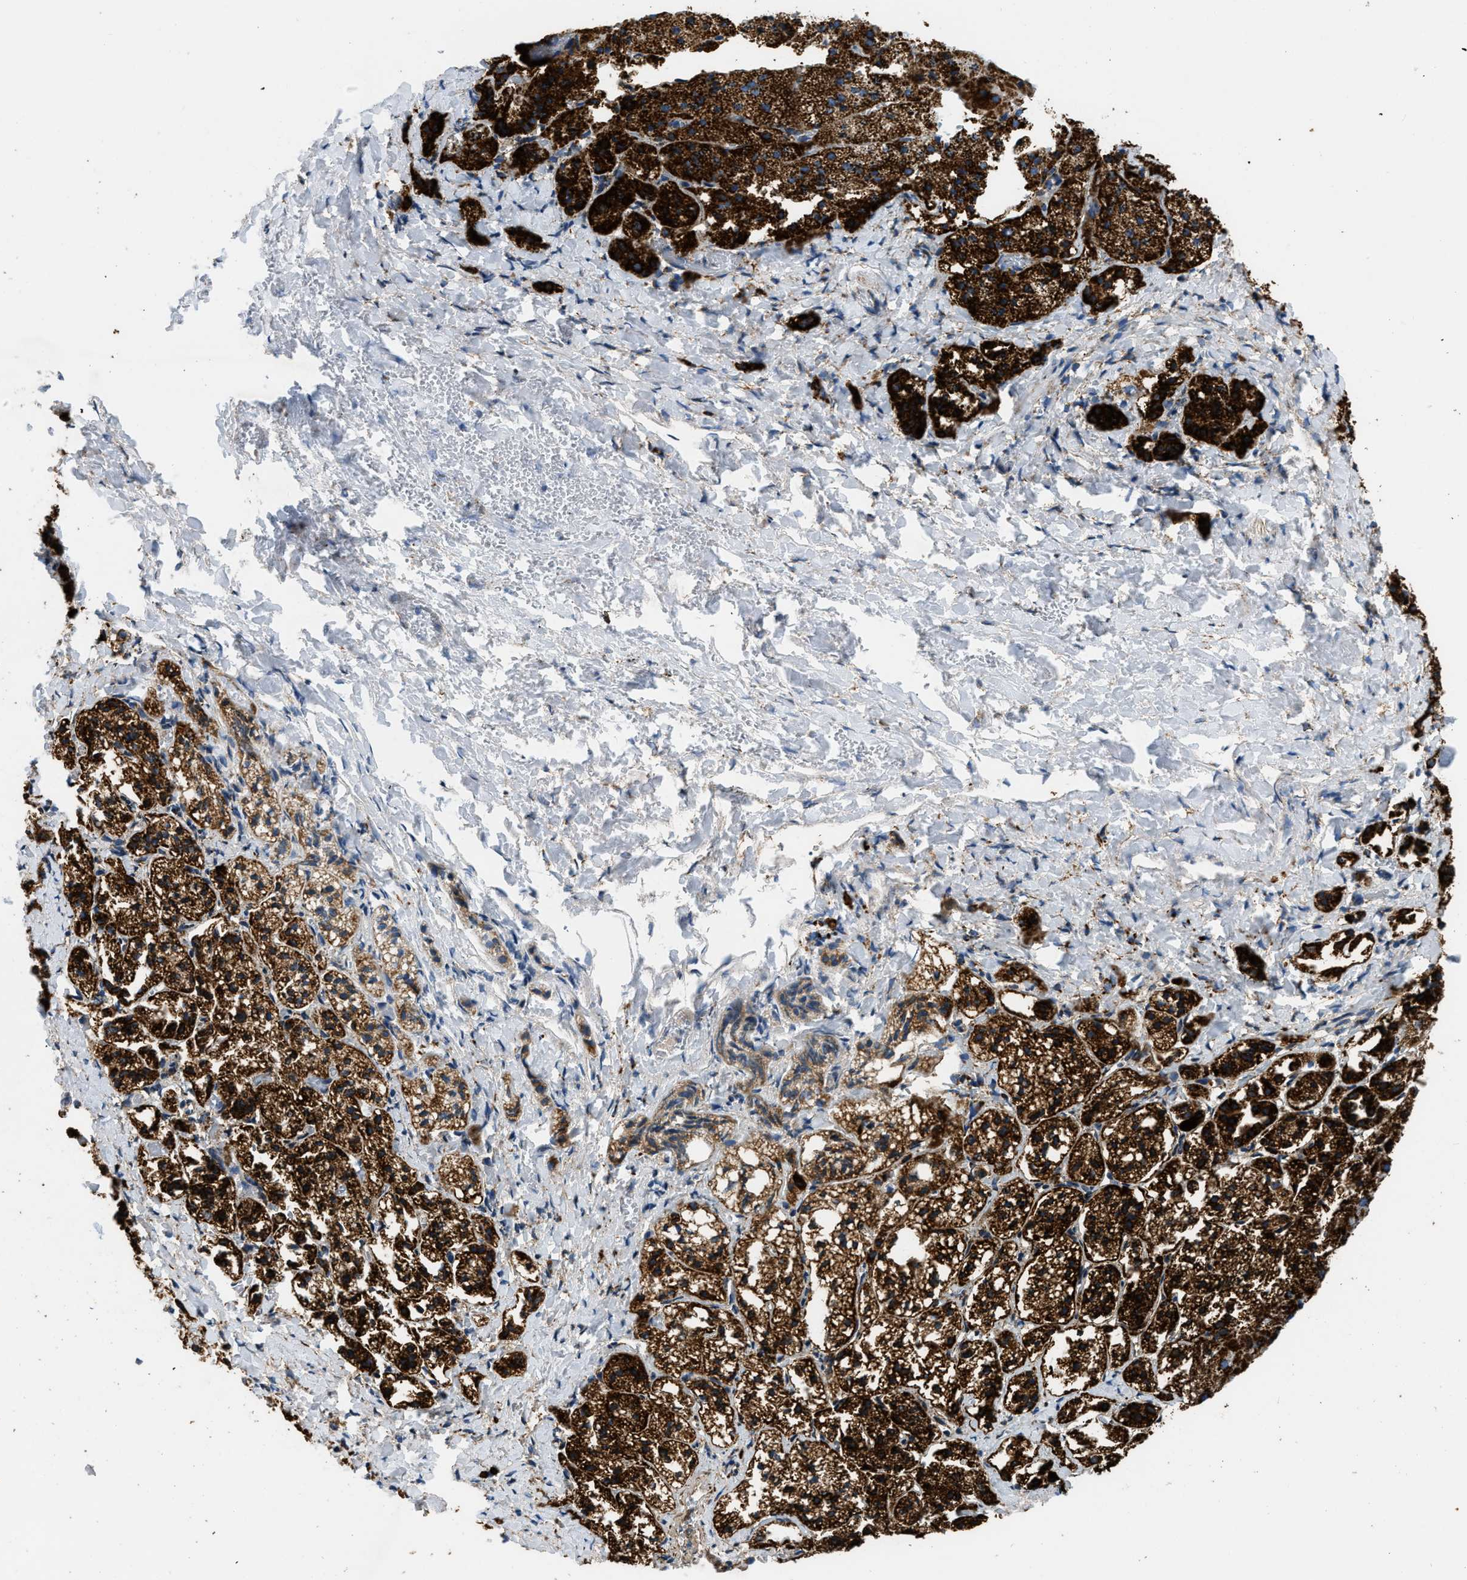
{"staining": {"intensity": "strong", "quantity": ">75%", "location": "cytoplasmic/membranous"}, "tissue": "adrenal gland", "cell_type": "Glandular cells", "image_type": "normal", "snomed": [{"axis": "morphology", "description": "Normal tissue, NOS"}, {"axis": "topography", "description": "Adrenal gland"}], "caption": "Immunohistochemical staining of benign adrenal gland displays strong cytoplasmic/membranous protein positivity in about >75% of glandular cells. The staining was performed using DAB (3,3'-diaminobenzidine), with brown indicating positive protein expression. Nuclei are stained blue with hematoxylin.", "gene": "ACADVL", "patient": {"sex": "female", "age": 44}}